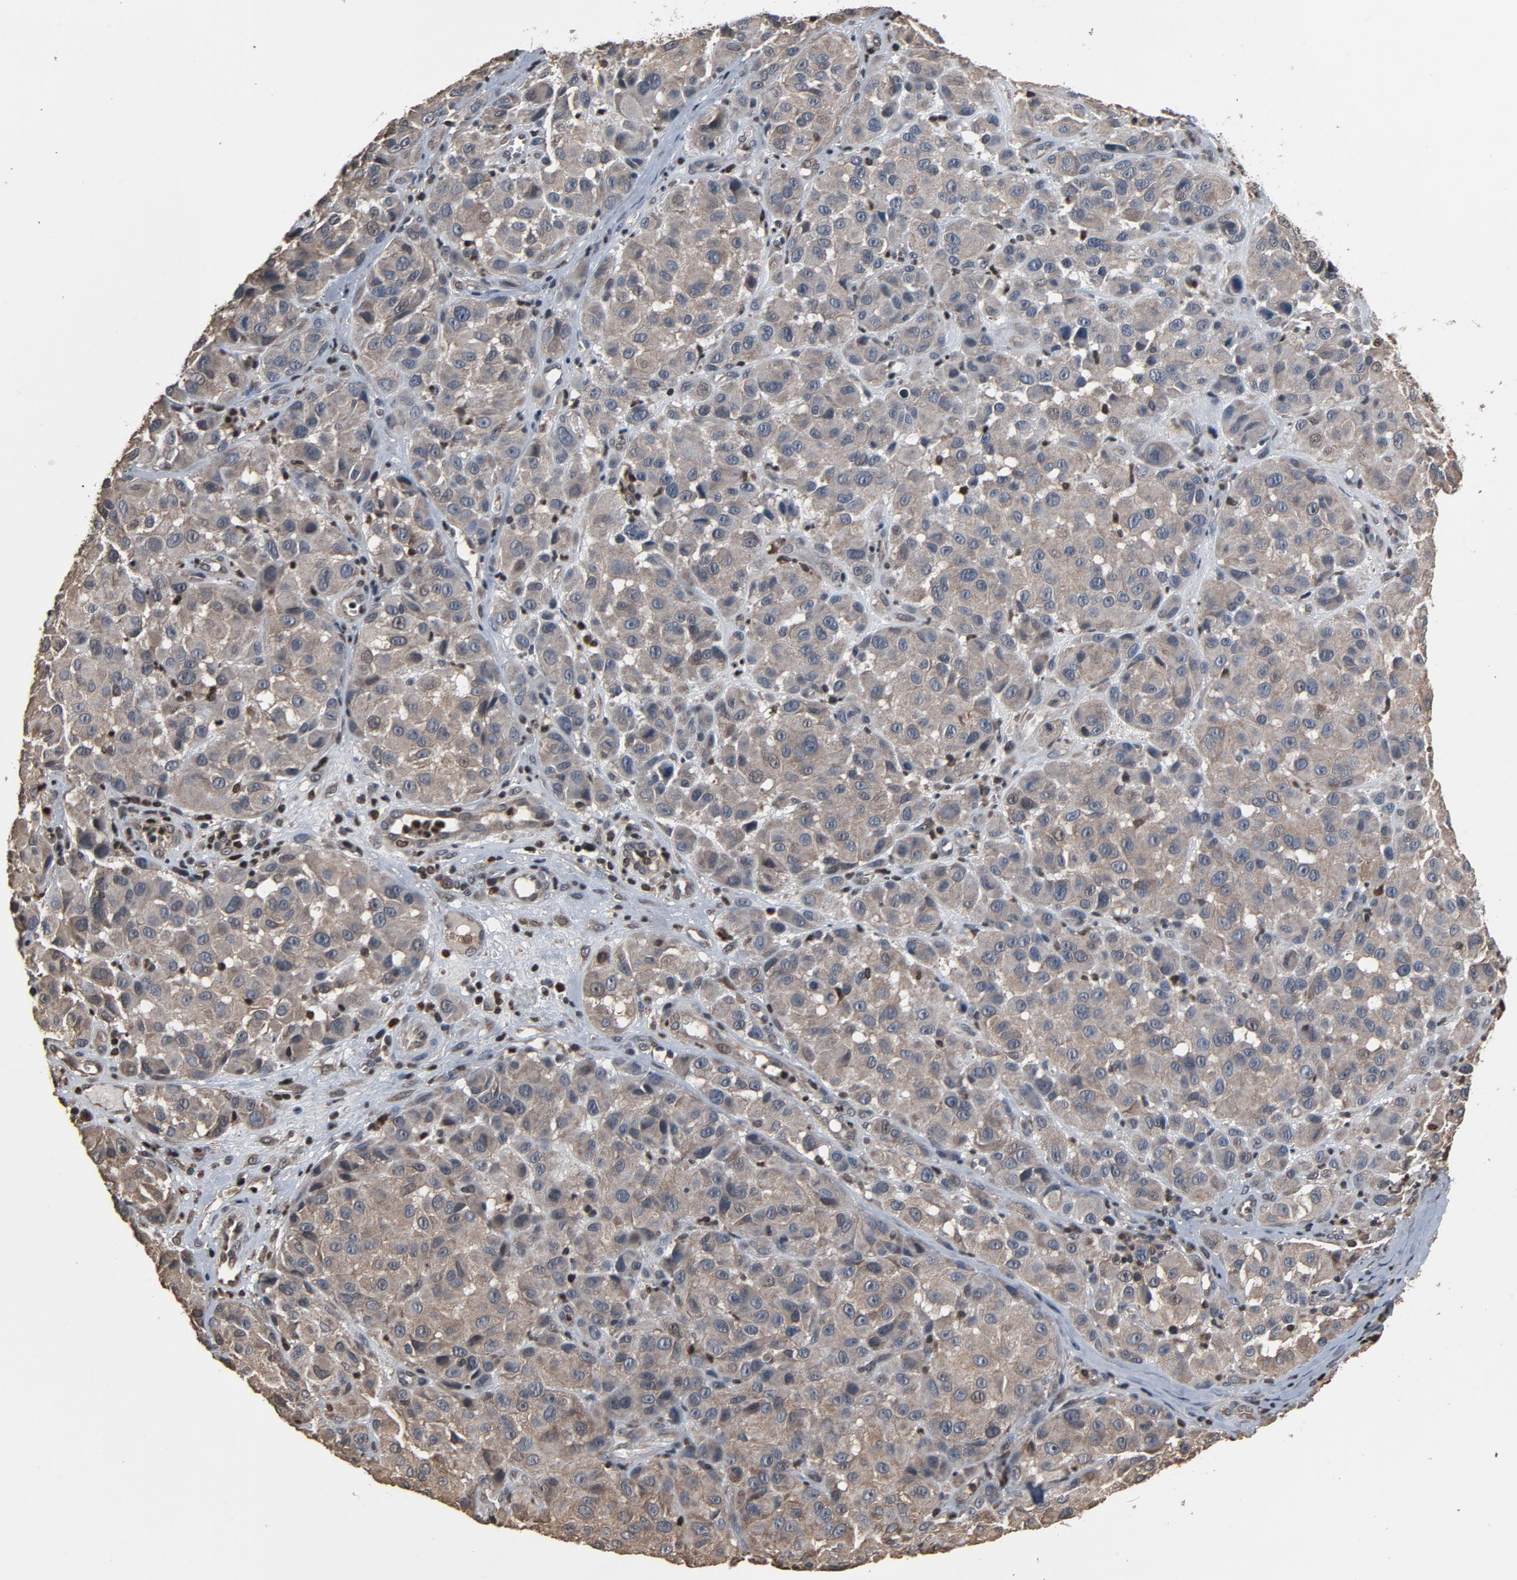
{"staining": {"intensity": "weak", "quantity": ">75%", "location": "cytoplasmic/membranous"}, "tissue": "melanoma", "cell_type": "Tumor cells", "image_type": "cancer", "snomed": [{"axis": "morphology", "description": "Malignant melanoma, NOS"}, {"axis": "topography", "description": "Skin"}], "caption": "Malignant melanoma stained for a protein (brown) shows weak cytoplasmic/membranous positive positivity in about >75% of tumor cells.", "gene": "UBE2D1", "patient": {"sex": "female", "age": 21}}